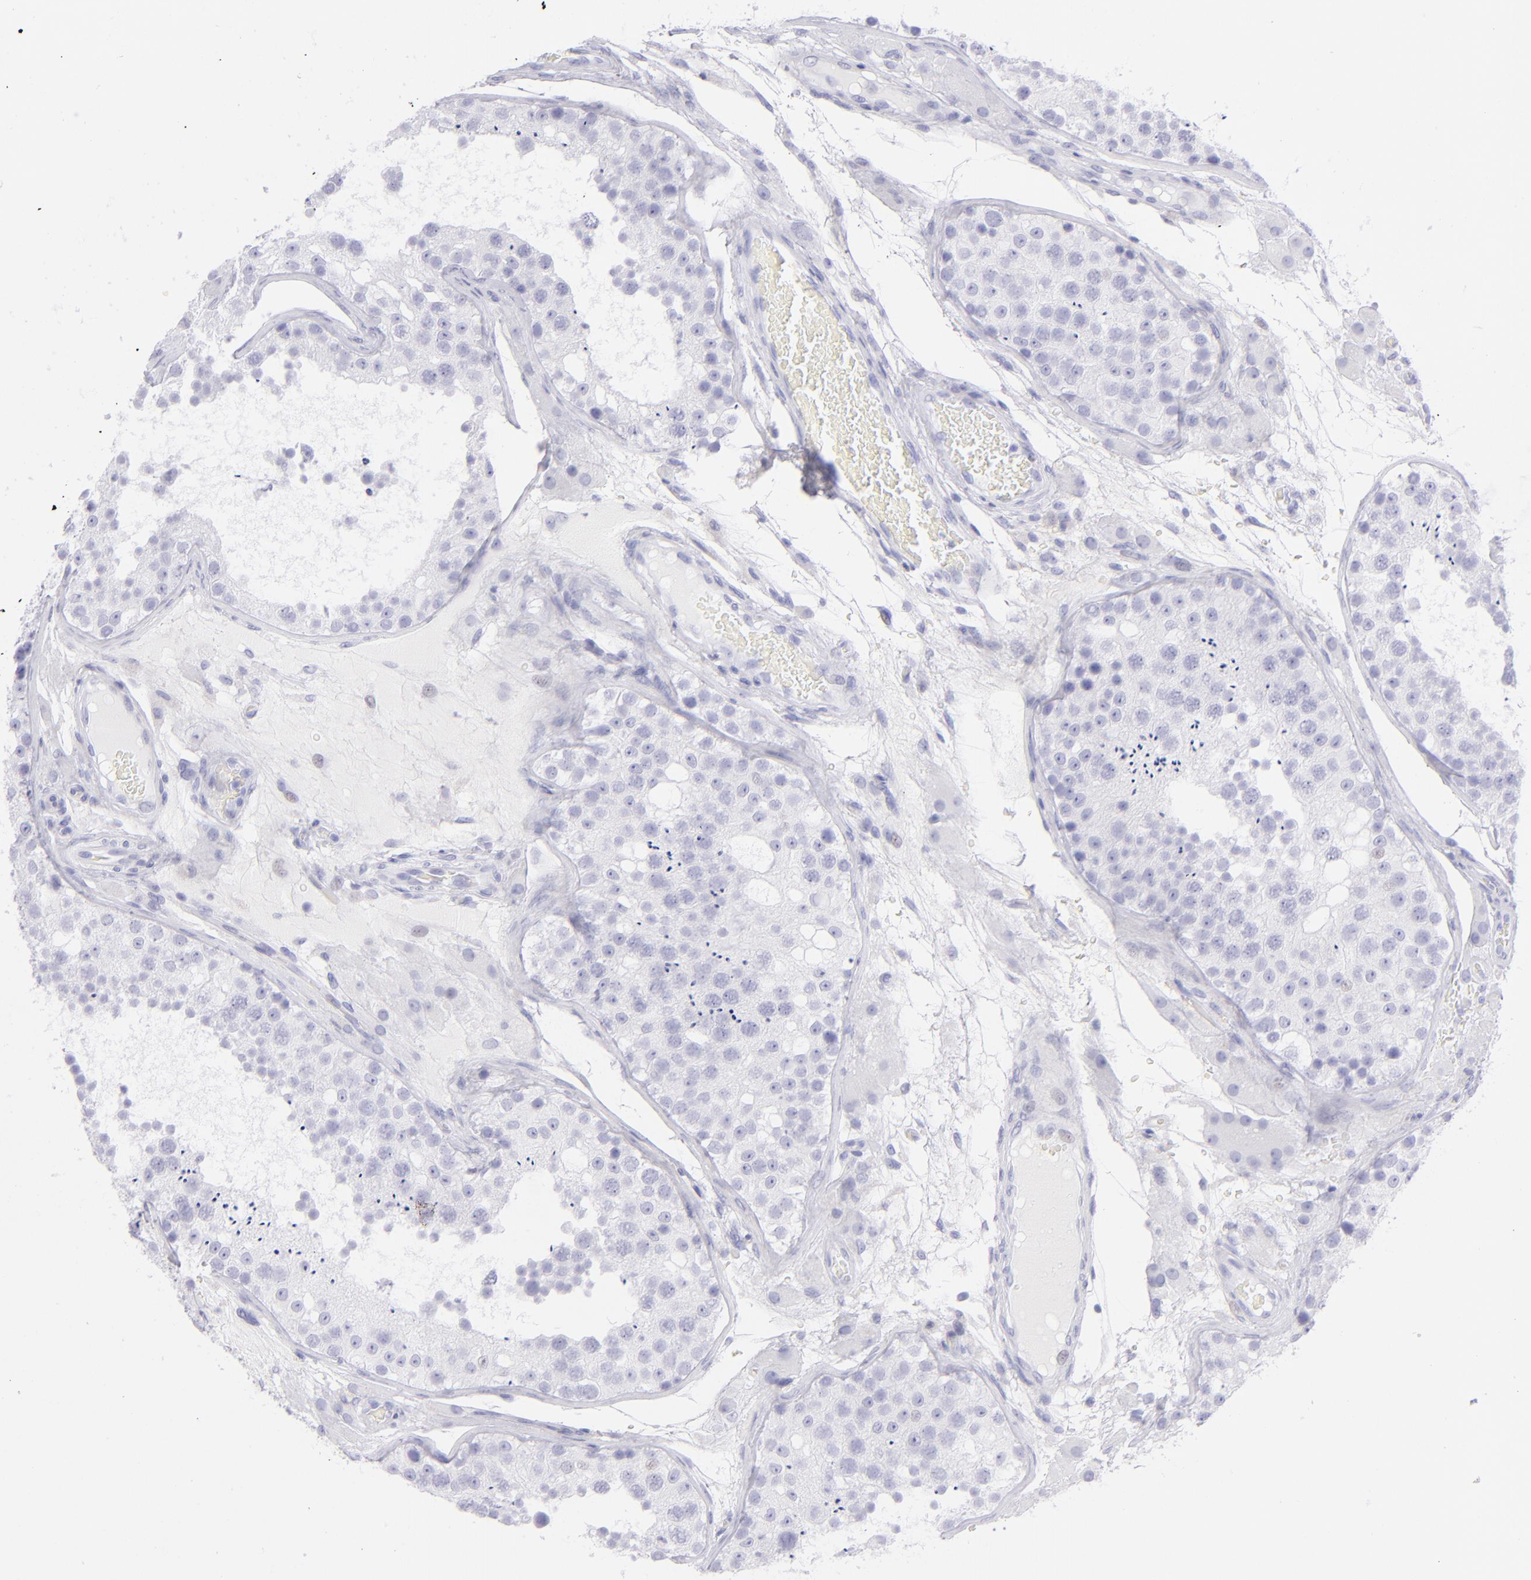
{"staining": {"intensity": "negative", "quantity": "none", "location": "none"}, "tissue": "testis", "cell_type": "Cells in seminiferous ducts", "image_type": "normal", "snomed": [{"axis": "morphology", "description": "Normal tissue, NOS"}, {"axis": "topography", "description": "Testis"}], "caption": "An IHC photomicrograph of normal testis is shown. There is no staining in cells in seminiferous ducts of testis.", "gene": "CD72", "patient": {"sex": "male", "age": 26}}